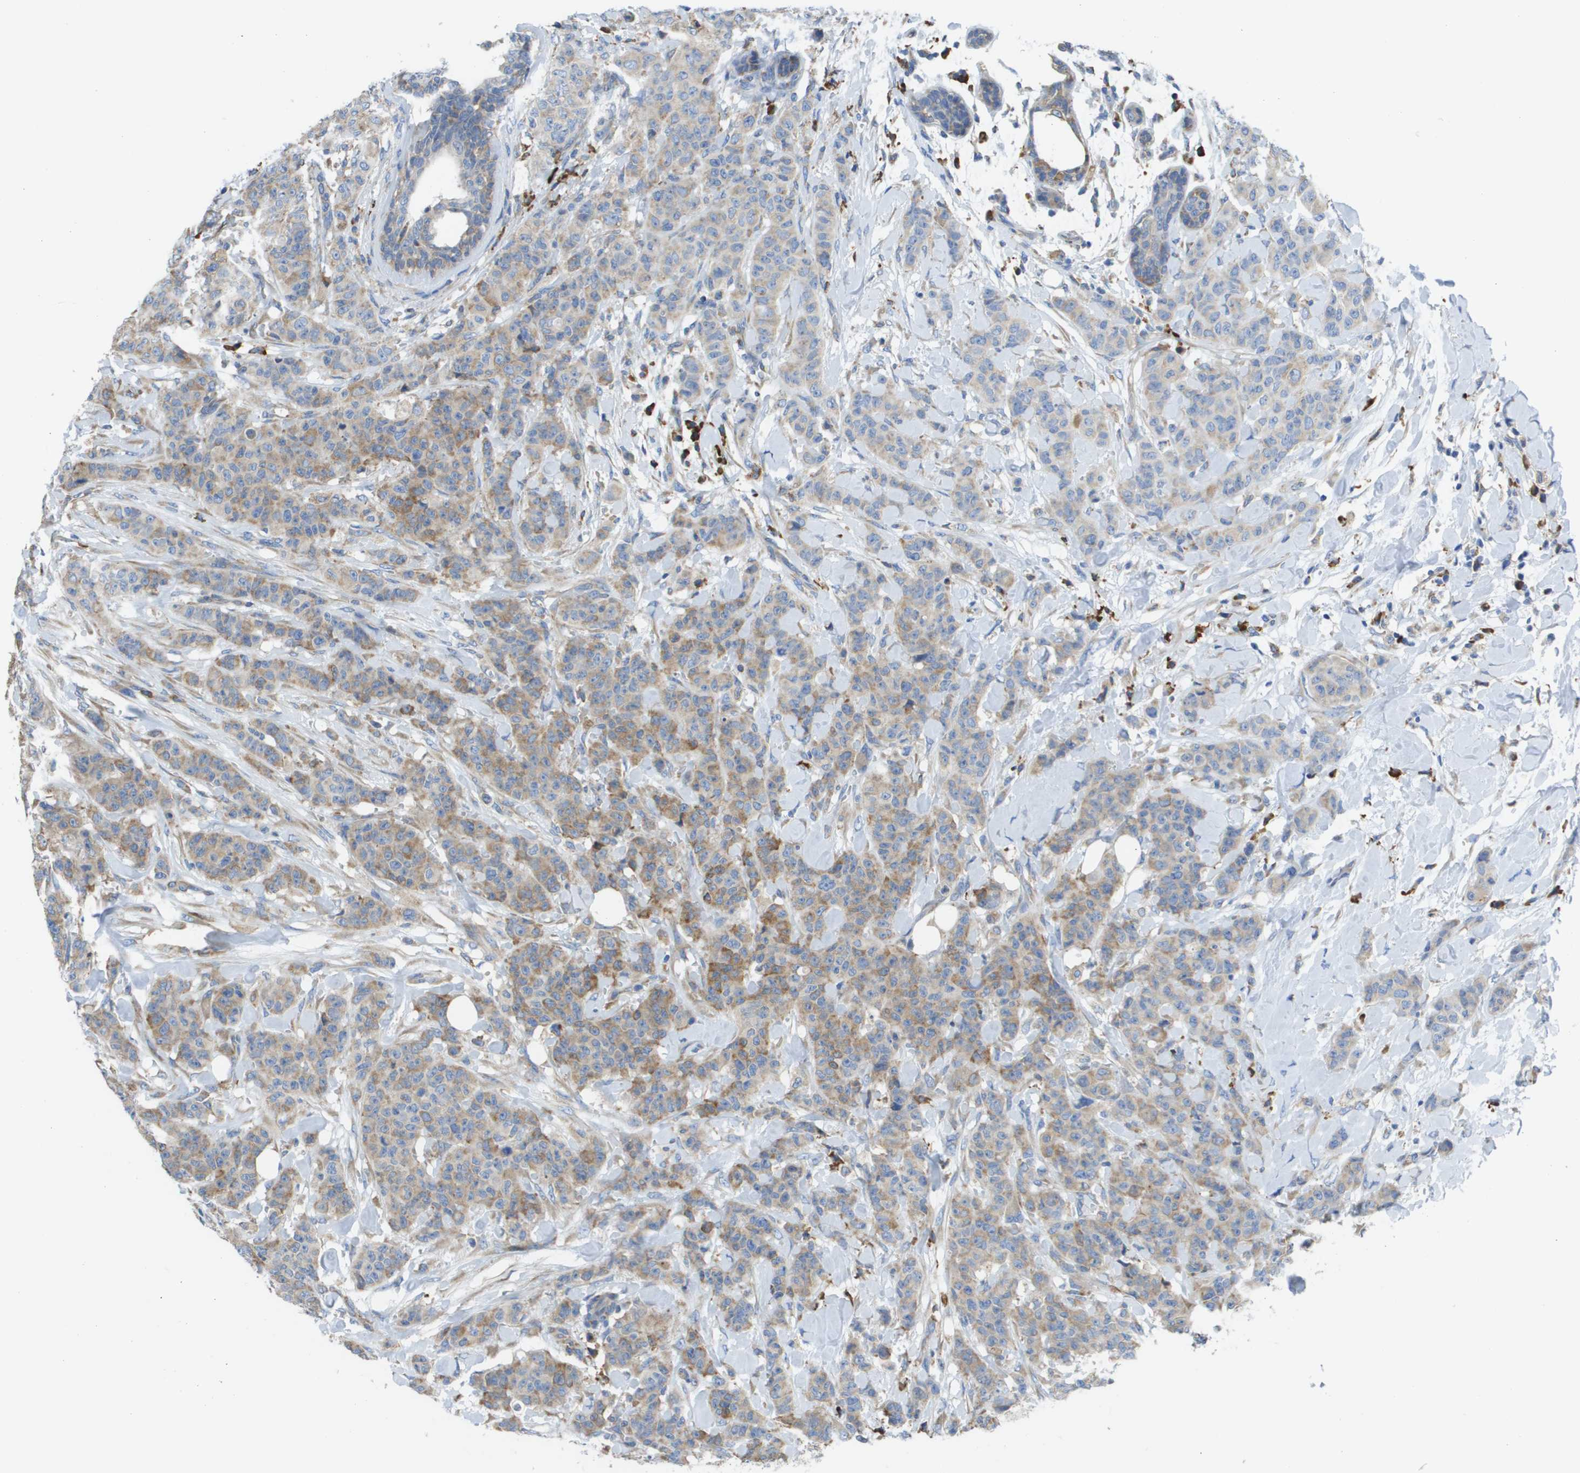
{"staining": {"intensity": "moderate", "quantity": ">75%", "location": "cytoplasmic/membranous"}, "tissue": "breast cancer", "cell_type": "Tumor cells", "image_type": "cancer", "snomed": [{"axis": "morphology", "description": "Normal tissue, NOS"}, {"axis": "morphology", "description": "Duct carcinoma"}, {"axis": "topography", "description": "Breast"}], "caption": "A brown stain highlights moderate cytoplasmic/membranous staining of a protein in human breast cancer (infiltrating ductal carcinoma) tumor cells.", "gene": "SDR42E1", "patient": {"sex": "female", "age": 40}}